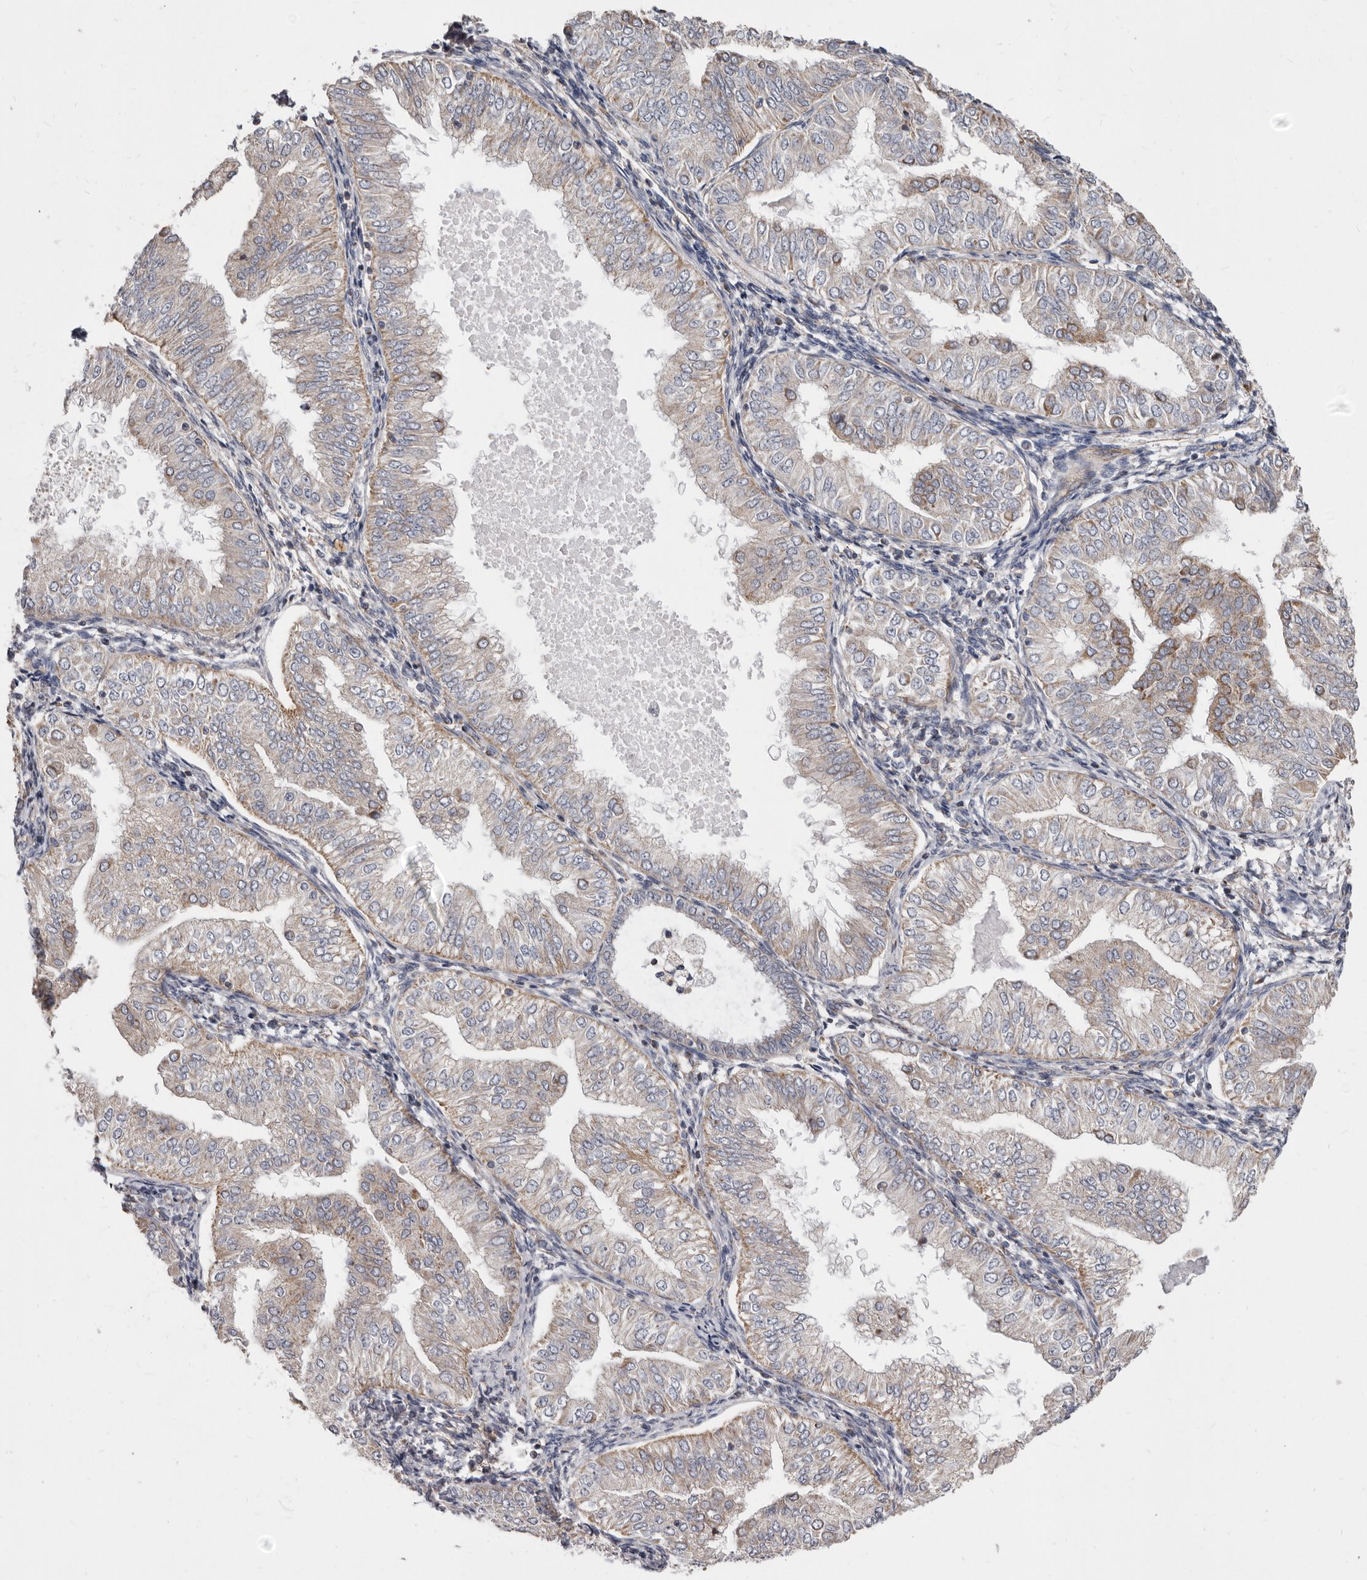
{"staining": {"intensity": "weak", "quantity": "<25%", "location": "cytoplasmic/membranous"}, "tissue": "endometrial cancer", "cell_type": "Tumor cells", "image_type": "cancer", "snomed": [{"axis": "morphology", "description": "Normal tissue, NOS"}, {"axis": "morphology", "description": "Adenocarcinoma, NOS"}, {"axis": "topography", "description": "Endometrium"}], "caption": "Endometrial cancer was stained to show a protein in brown. There is no significant positivity in tumor cells.", "gene": "FMO2", "patient": {"sex": "female", "age": 53}}